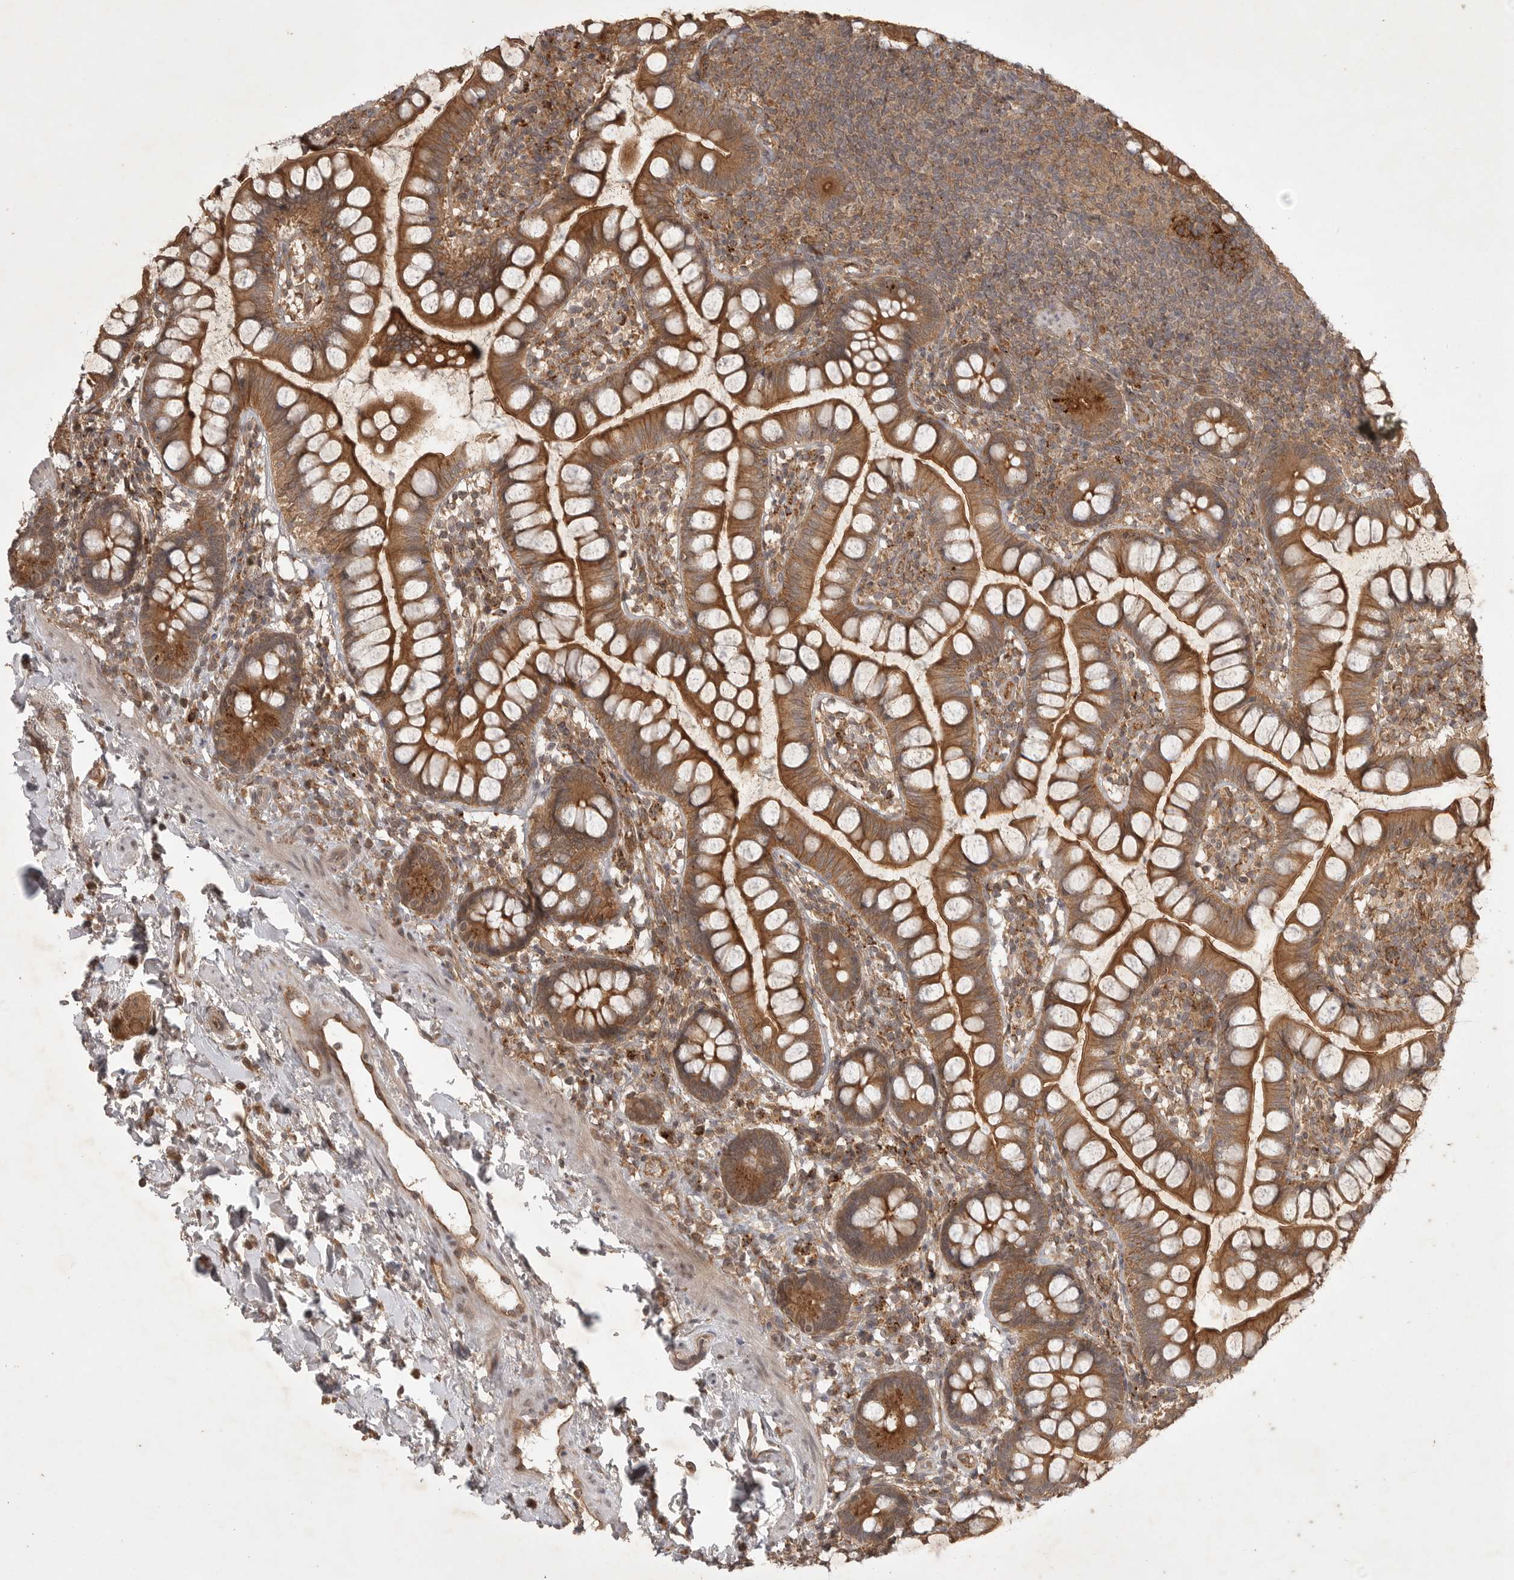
{"staining": {"intensity": "moderate", "quantity": ">75%", "location": "cytoplasmic/membranous"}, "tissue": "small intestine", "cell_type": "Glandular cells", "image_type": "normal", "snomed": [{"axis": "morphology", "description": "Normal tissue, NOS"}, {"axis": "topography", "description": "Small intestine"}], "caption": "A brown stain highlights moderate cytoplasmic/membranous staining of a protein in glandular cells of benign small intestine. Using DAB (brown) and hematoxylin (blue) stains, captured at high magnification using brightfield microscopy.", "gene": "ZNF232", "patient": {"sex": "female", "age": 84}}